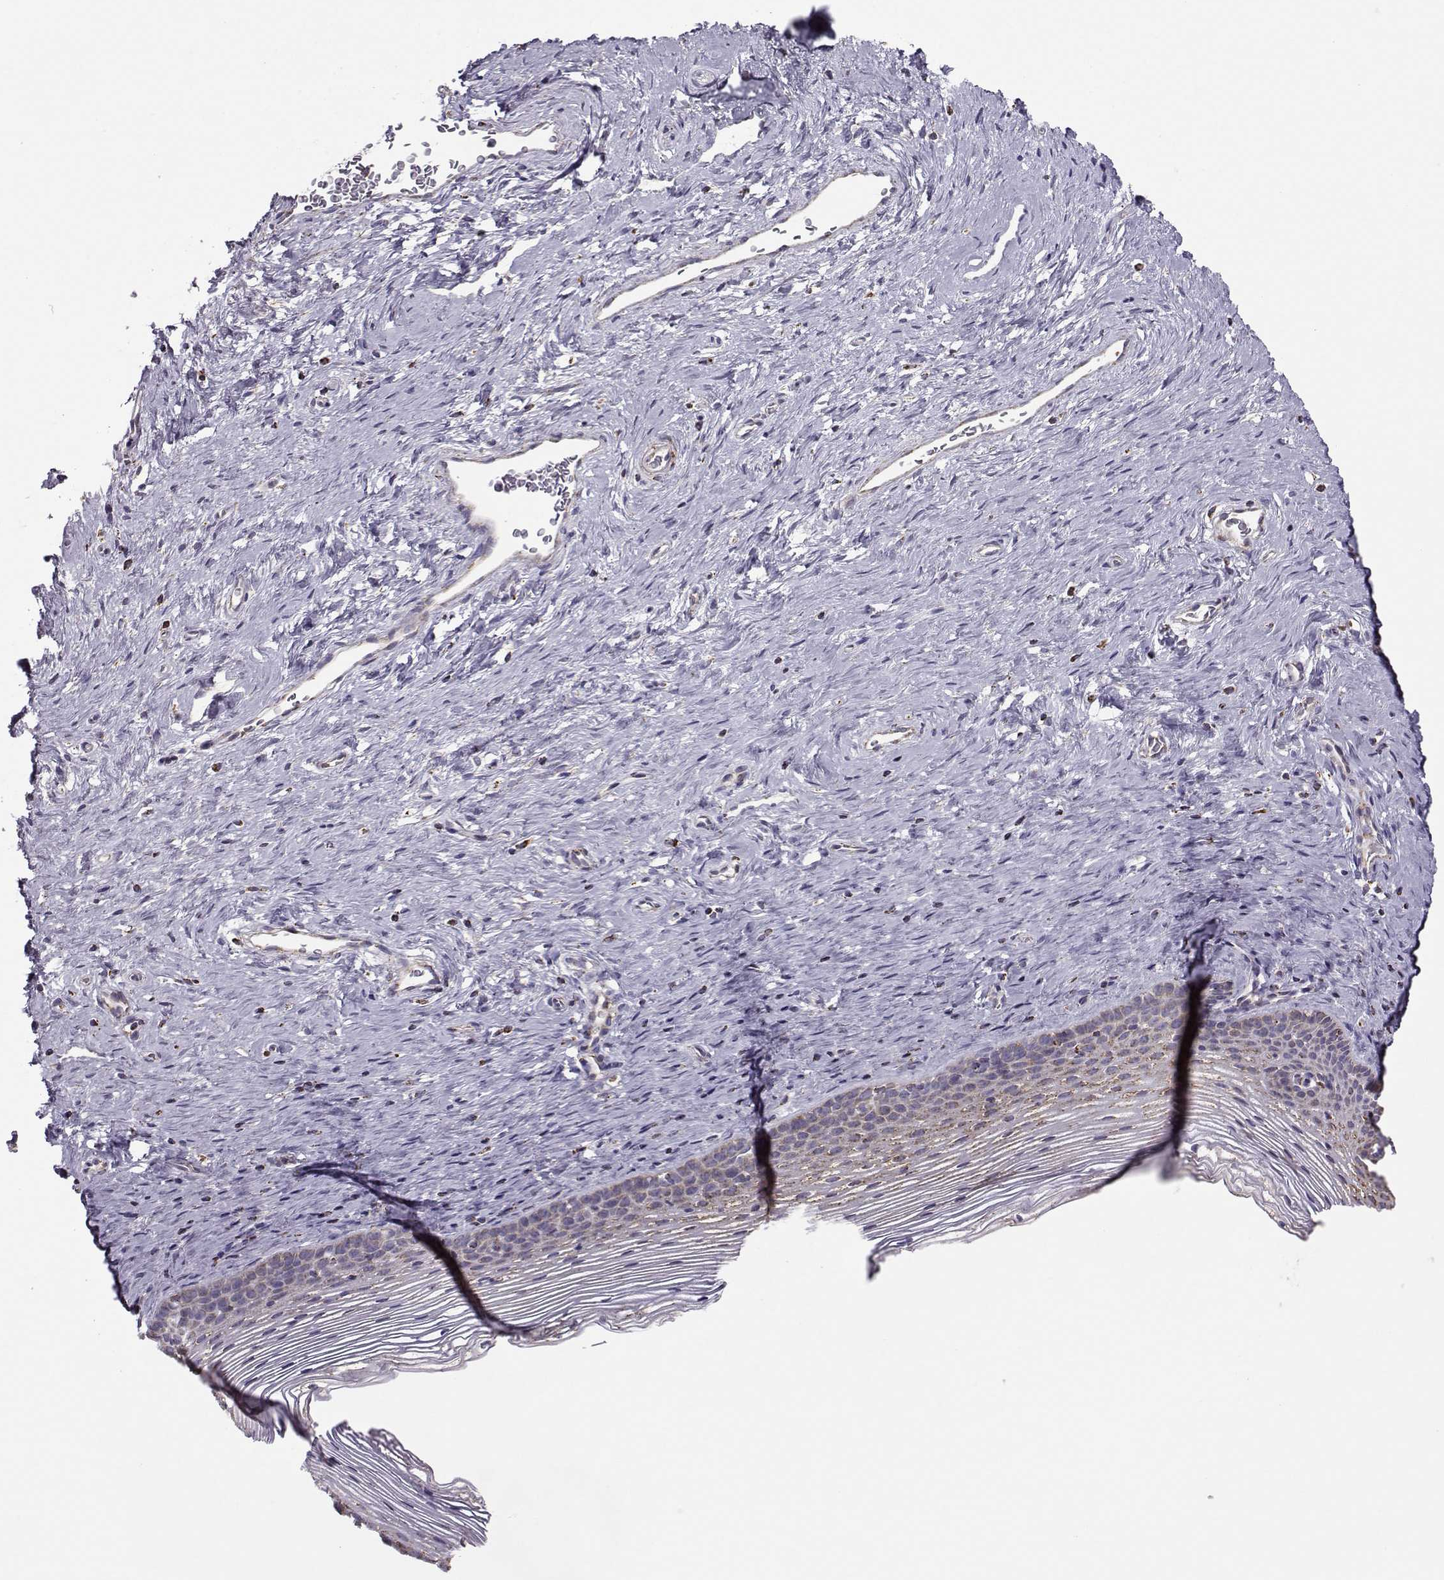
{"staining": {"intensity": "moderate", "quantity": "25%-75%", "location": "cytoplasmic/membranous"}, "tissue": "cervix", "cell_type": "Glandular cells", "image_type": "normal", "snomed": [{"axis": "morphology", "description": "Normal tissue, NOS"}, {"axis": "topography", "description": "Cervix"}], "caption": "Unremarkable cervix displays moderate cytoplasmic/membranous staining in approximately 25%-75% of glandular cells (DAB (3,3'-diaminobenzidine) = brown stain, brightfield microscopy at high magnification)..", "gene": "NECAB3", "patient": {"sex": "female", "age": 39}}